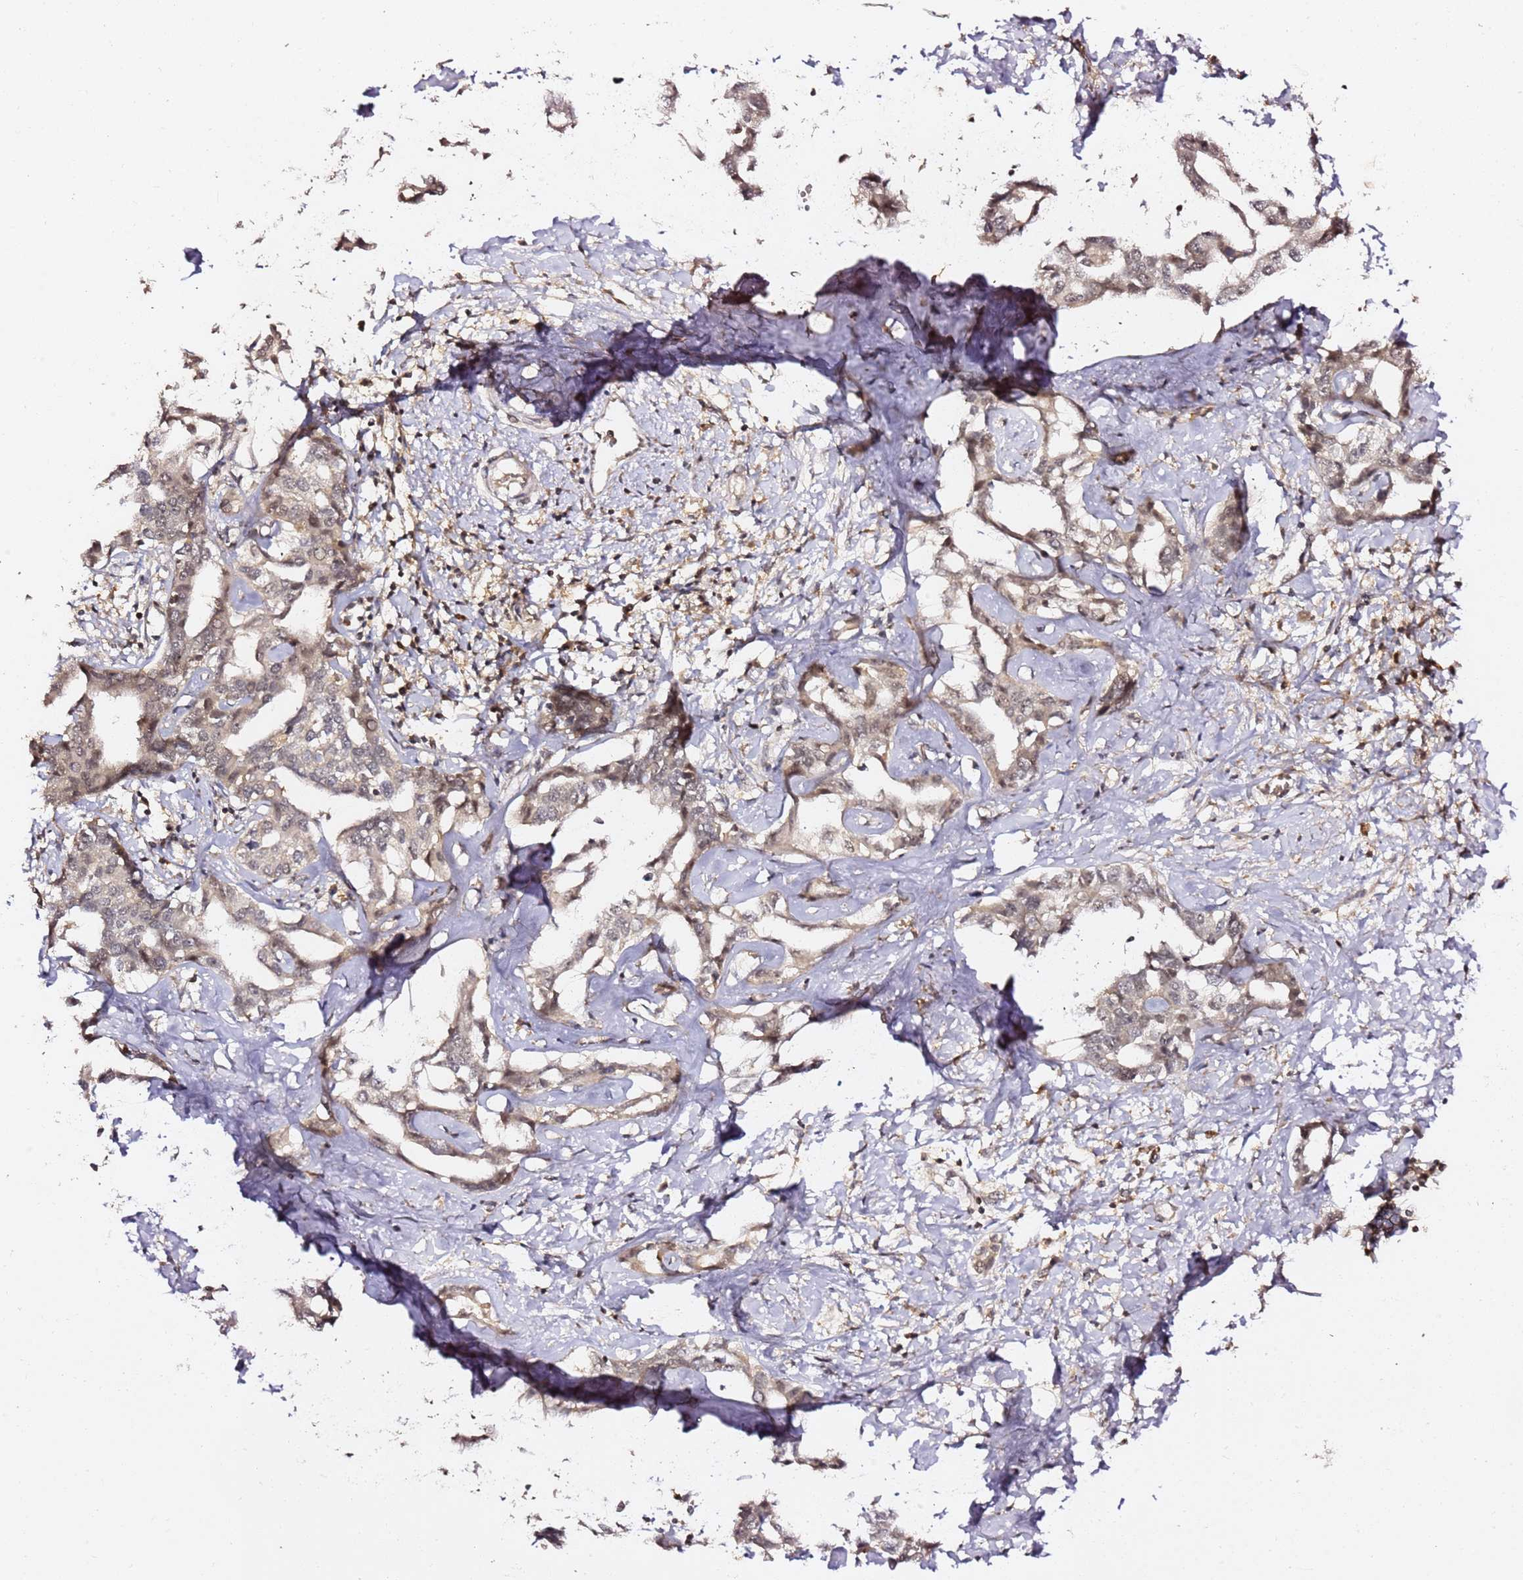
{"staining": {"intensity": "weak", "quantity": ">75%", "location": "cytoplasmic/membranous,nuclear"}, "tissue": "liver cancer", "cell_type": "Tumor cells", "image_type": "cancer", "snomed": [{"axis": "morphology", "description": "Cholangiocarcinoma"}, {"axis": "topography", "description": "Liver"}], "caption": "A micrograph of liver cancer stained for a protein demonstrates weak cytoplasmic/membranous and nuclear brown staining in tumor cells. Using DAB (3,3'-diaminobenzidine) (brown) and hematoxylin (blue) stains, captured at high magnification using brightfield microscopy.", "gene": "OR5V1", "patient": {"sex": "male", "age": 59}}